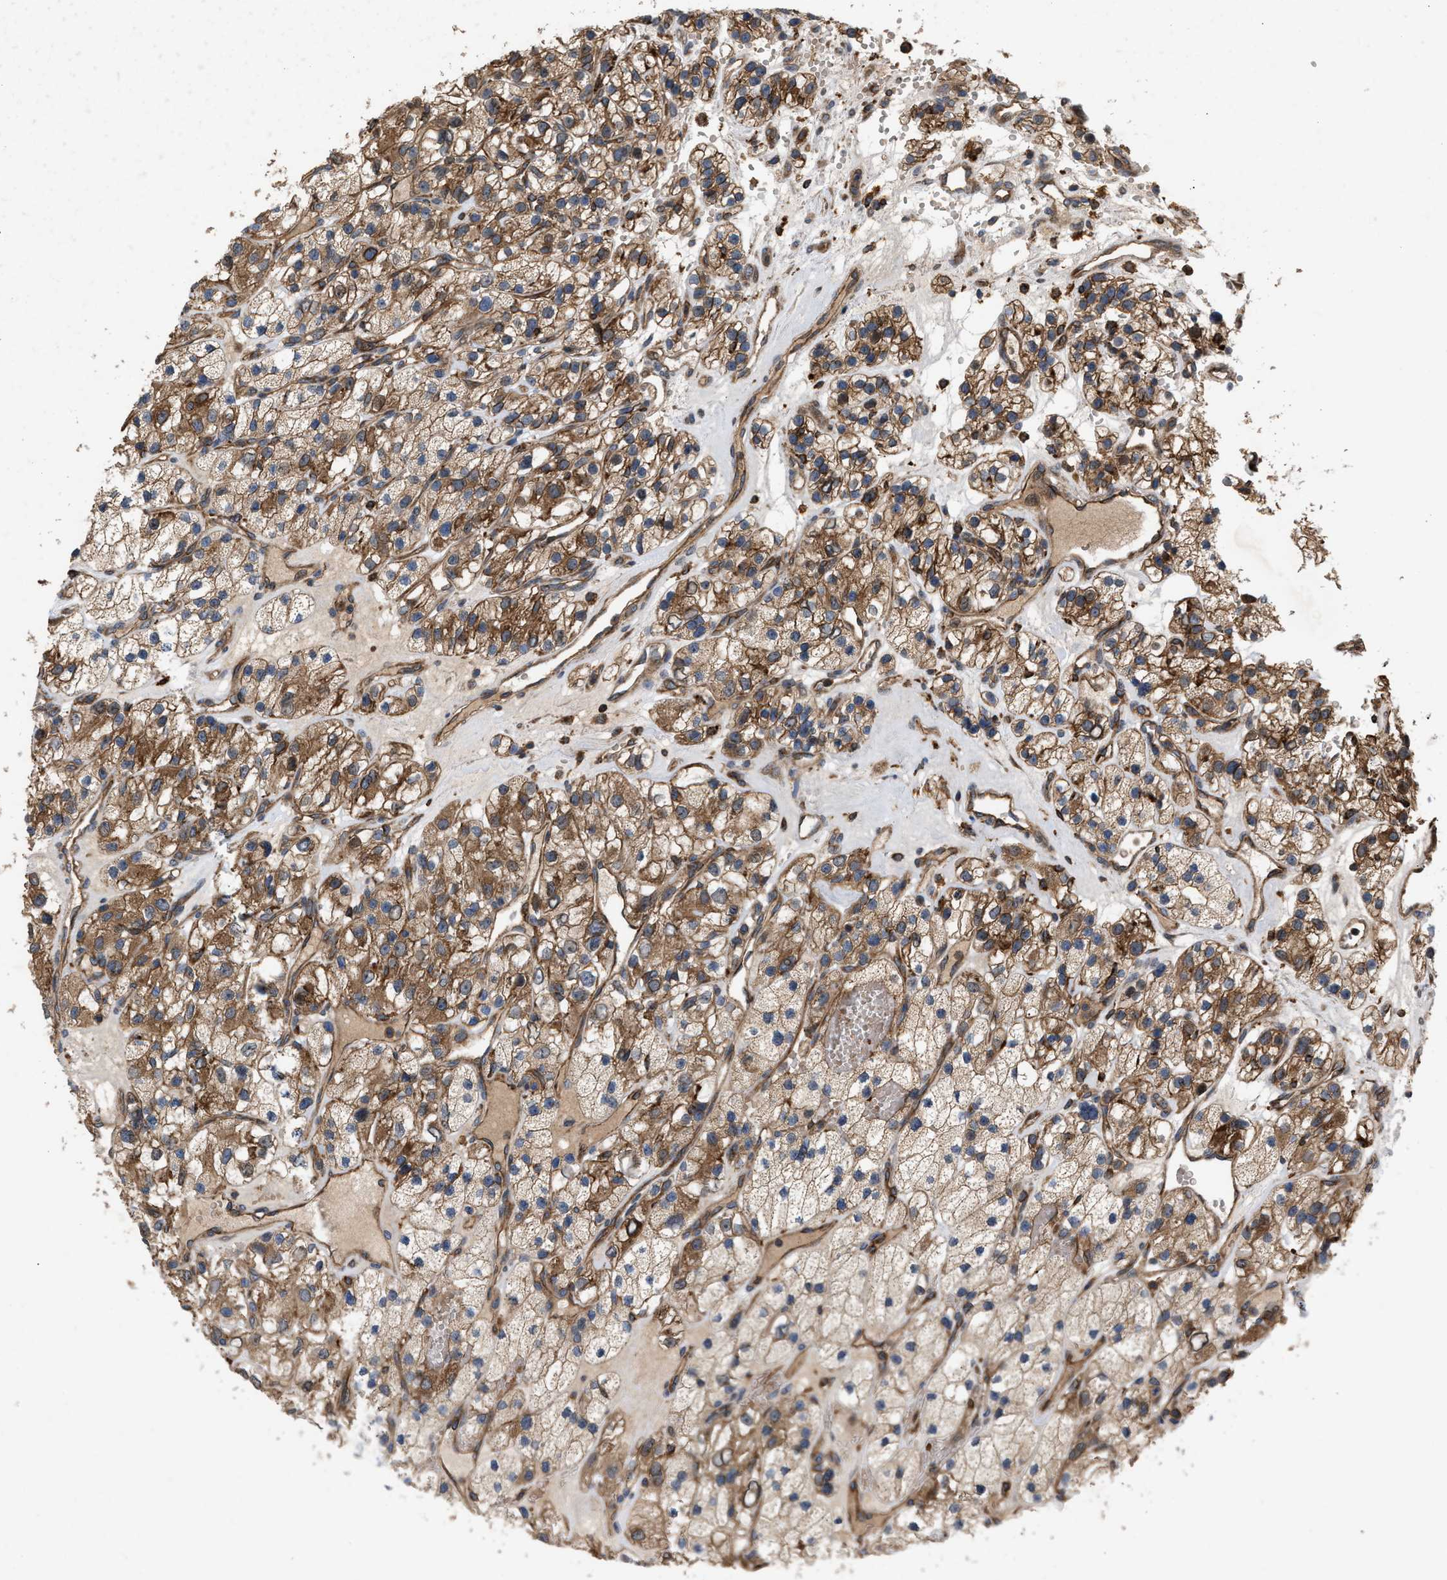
{"staining": {"intensity": "moderate", "quantity": ">75%", "location": "cytoplasmic/membranous"}, "tissue": "renal cancer", "cell_type": "Tumor cells", "image_type": "cancer", "snomed": [{"axis": "morphology", "description": "Adenocarcinoma, NOS"}, {"axis": "topography", "description": "Kidney"}], "caption": "A brown stain shows moderate cytoplasmic/membranous expression of a protein in adenocarcinoma (renal) tumor cells.", "gene": "GCC1", "patient": {"sex": "female", "age": 57}}